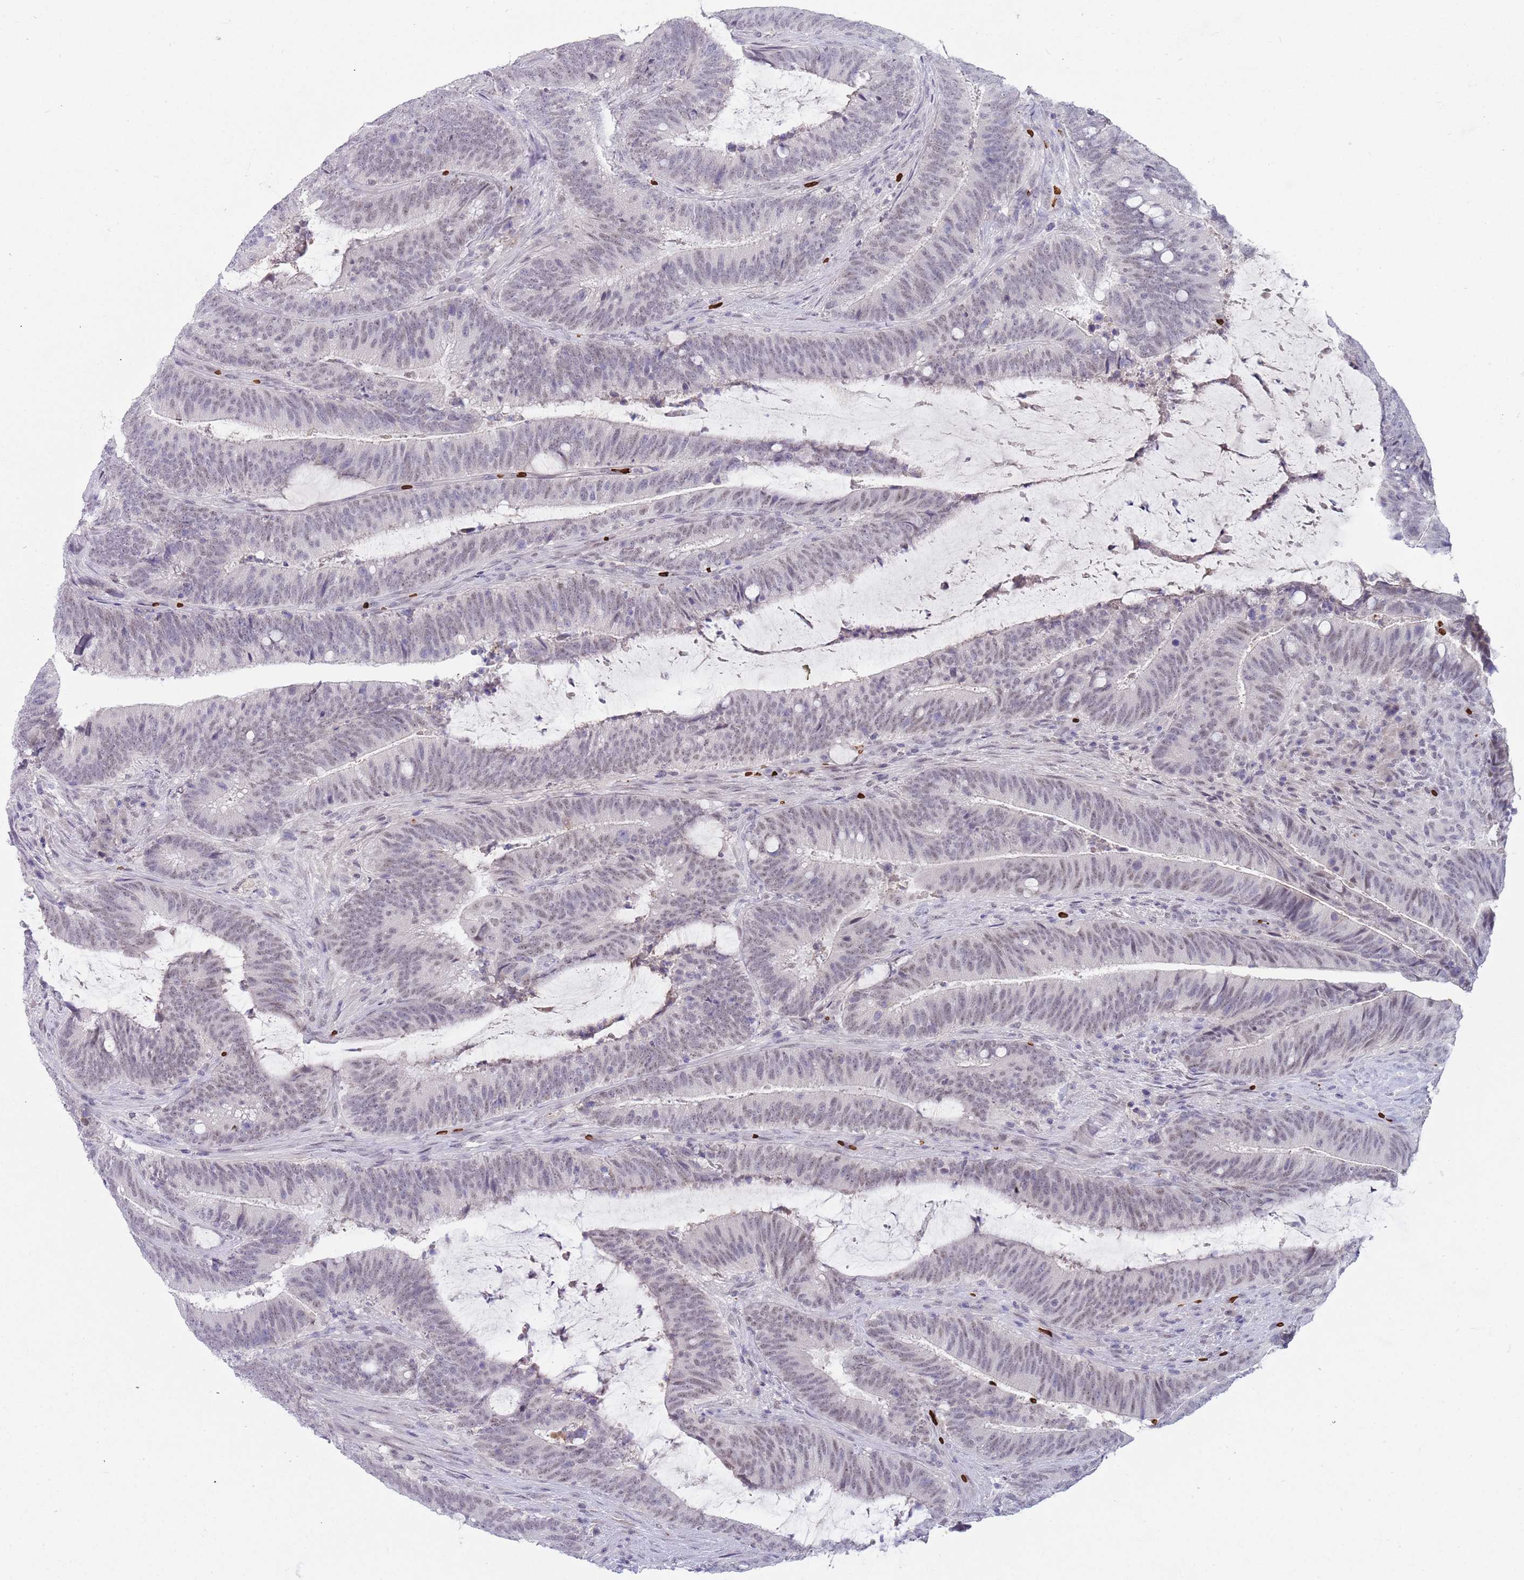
{"staining": {"intensity": "weak", "quantity": "25%-75%", "location": "nuclear"}, "tissue": "colorectal cancer", "cell_type": "Tumor cells", "image_type": "cancer", "snomed": [{"axis": "morphology", "description": "Adenocarcinoma, NOS"}, {"axis": "topography", "description": "Colon"}], "caption": "Protein analysis of adenocarcinoma (colorectal) tissue exhibits weak nuclear positivity in about 25%-75% of tumor cells.", "gene": "LYPD6B", "patient": {"sex": "female", "age": 43}}